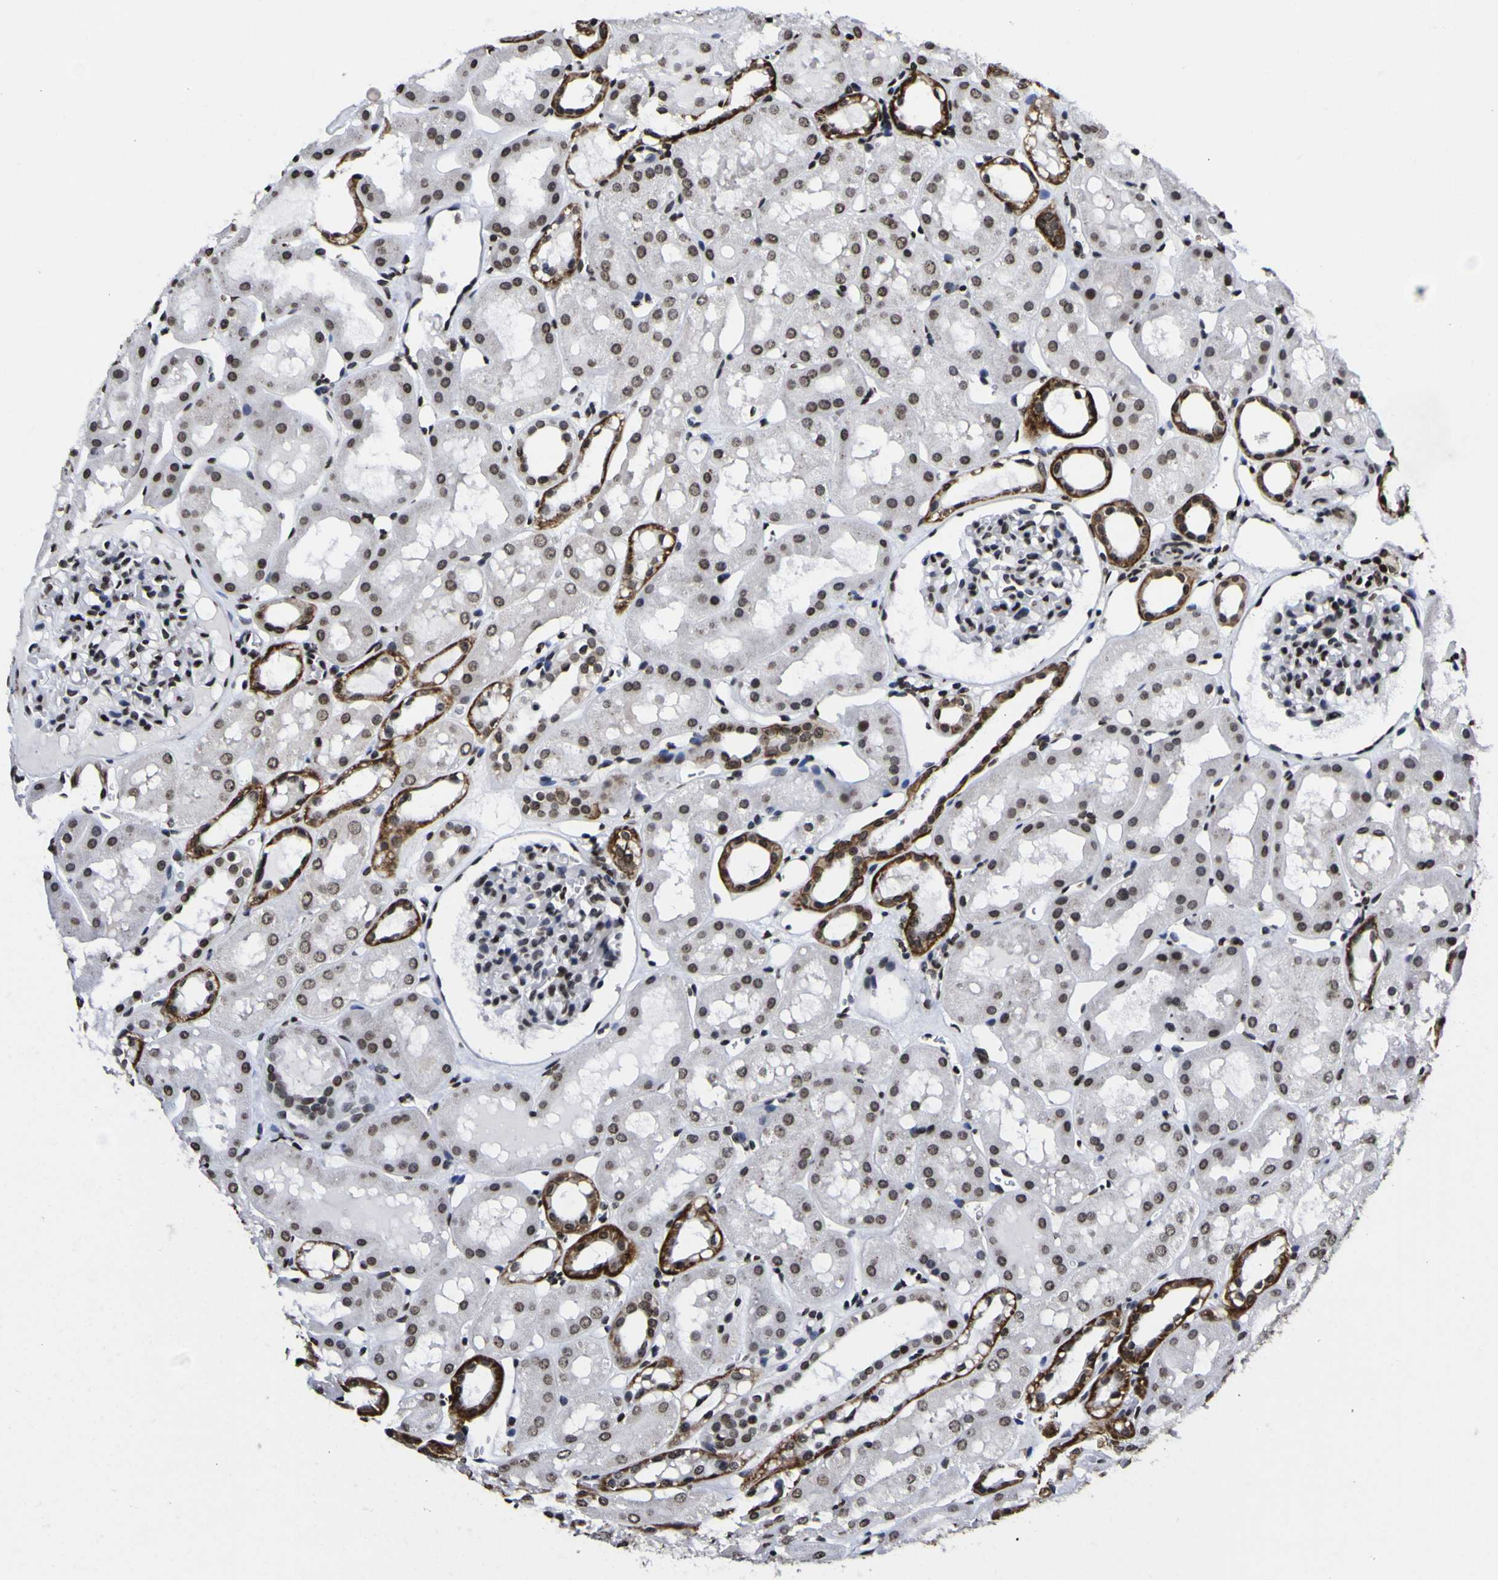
{"staining": {"intensity": "moderate", "quantity": "25%-75%", "location": "nuclear"}, "tissue": "kidney", "cell_type": "Cells in glomeruli", "image_type": "normal", "snomed": [{"axis": "morphology", "description": "Normal tissue, NOS"}, {"axis": "topography", "description": "Kidney"}, {"axis": "topography", "description": "Urinary bladder"}], "caption": "The photomicrograph shows a brown stain indicating the presence of a protein in the nuclear of cells in glomeruli in kidney.", "gene": "PIAS1", "patient": {"sex": "male", "age": 16}}